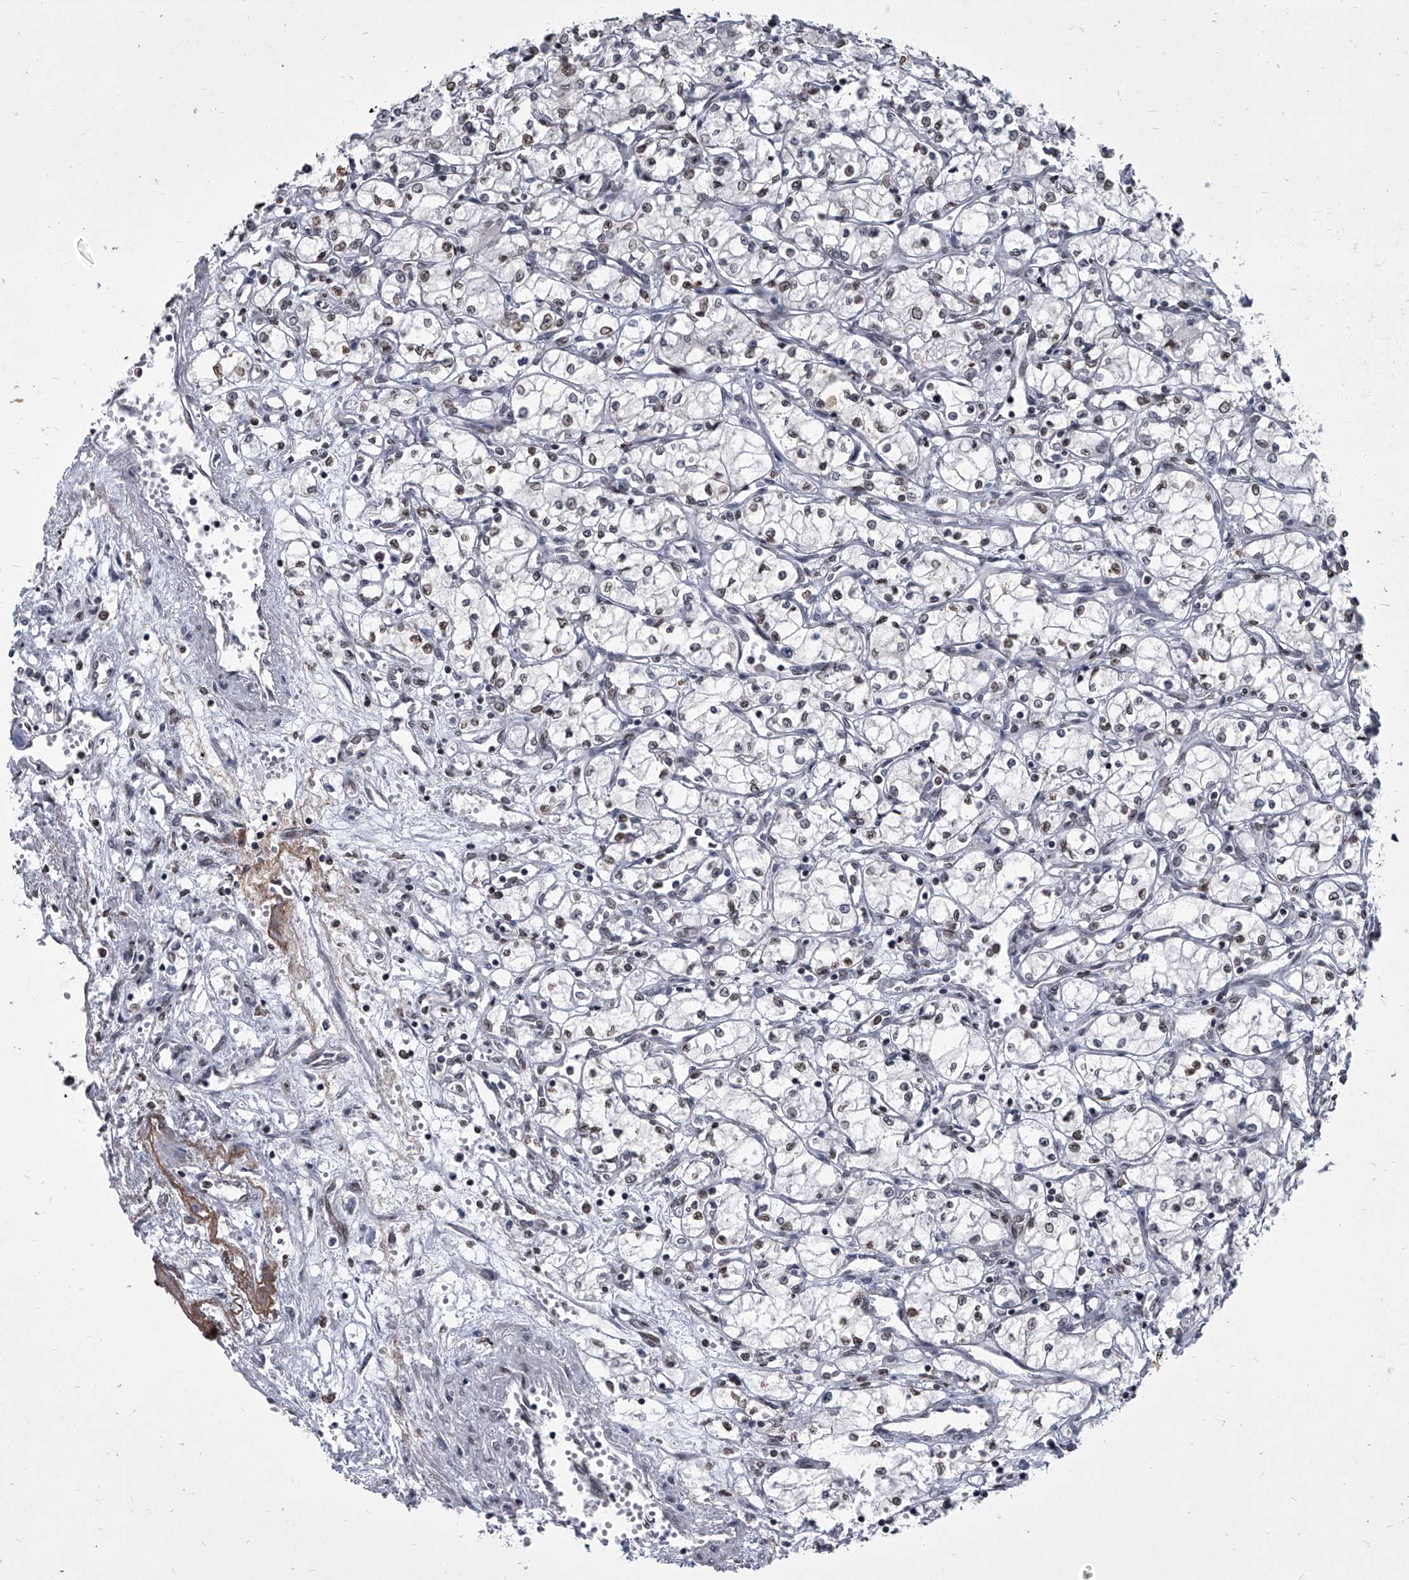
{"staining": {"intensity": "weak", "quantity": "25%-75%", "location": "nuclear"}, "tissue": "renal cancer", "cell_type": "Tumor cells", "image_type": "cancer", "snomed": [{"axis": "morphology", "description": "Adenocarcinoma, NOS"}, {"axis": "topography", "description": "Kidney"}], "caption": "Immunohistochemical staining of human renal cancer (adenocarcinoma) shows weak nuclear protein expression in approximately 25%-75% of tumor cells.", "gene": "PPIL4", "patient": {"sex": "male", "age": 59}}